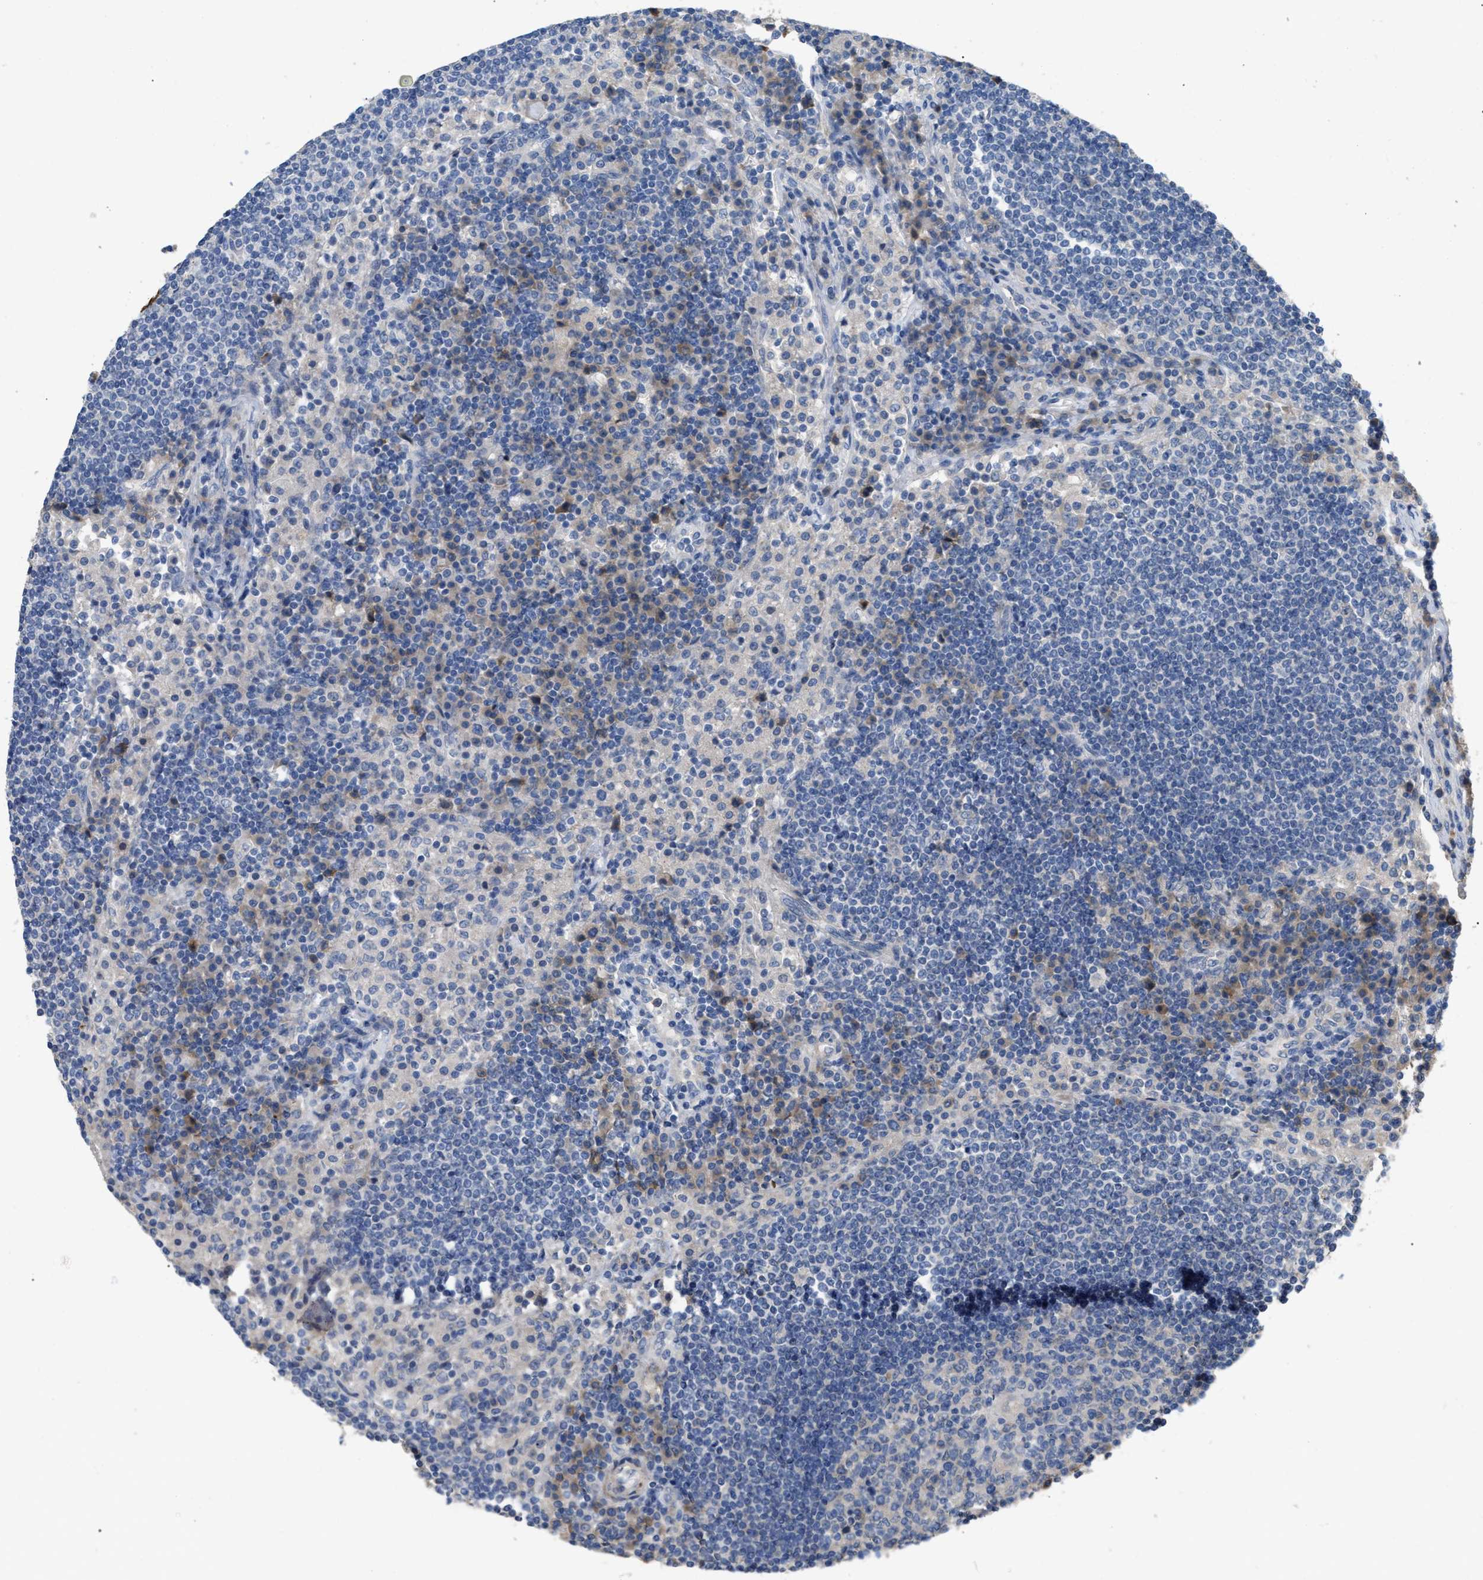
{"staining": {"intensity": "negative", "quantity": "none", "location": "none"}, "tissue": "lymph node", "cell_type": "Germinal center cells", "image_type": "normal", "snomed": [{"axis": "morphology", "description": "Normal tissue, NOS"}, {"axis": "topography", "description": "Lymph node"}], "caption": "Immunohistochemistry of benign human lymph node displays no expression in germinal center cells.", "gene": "DHX58", "patient": {"sex": "female", "age": 53}}